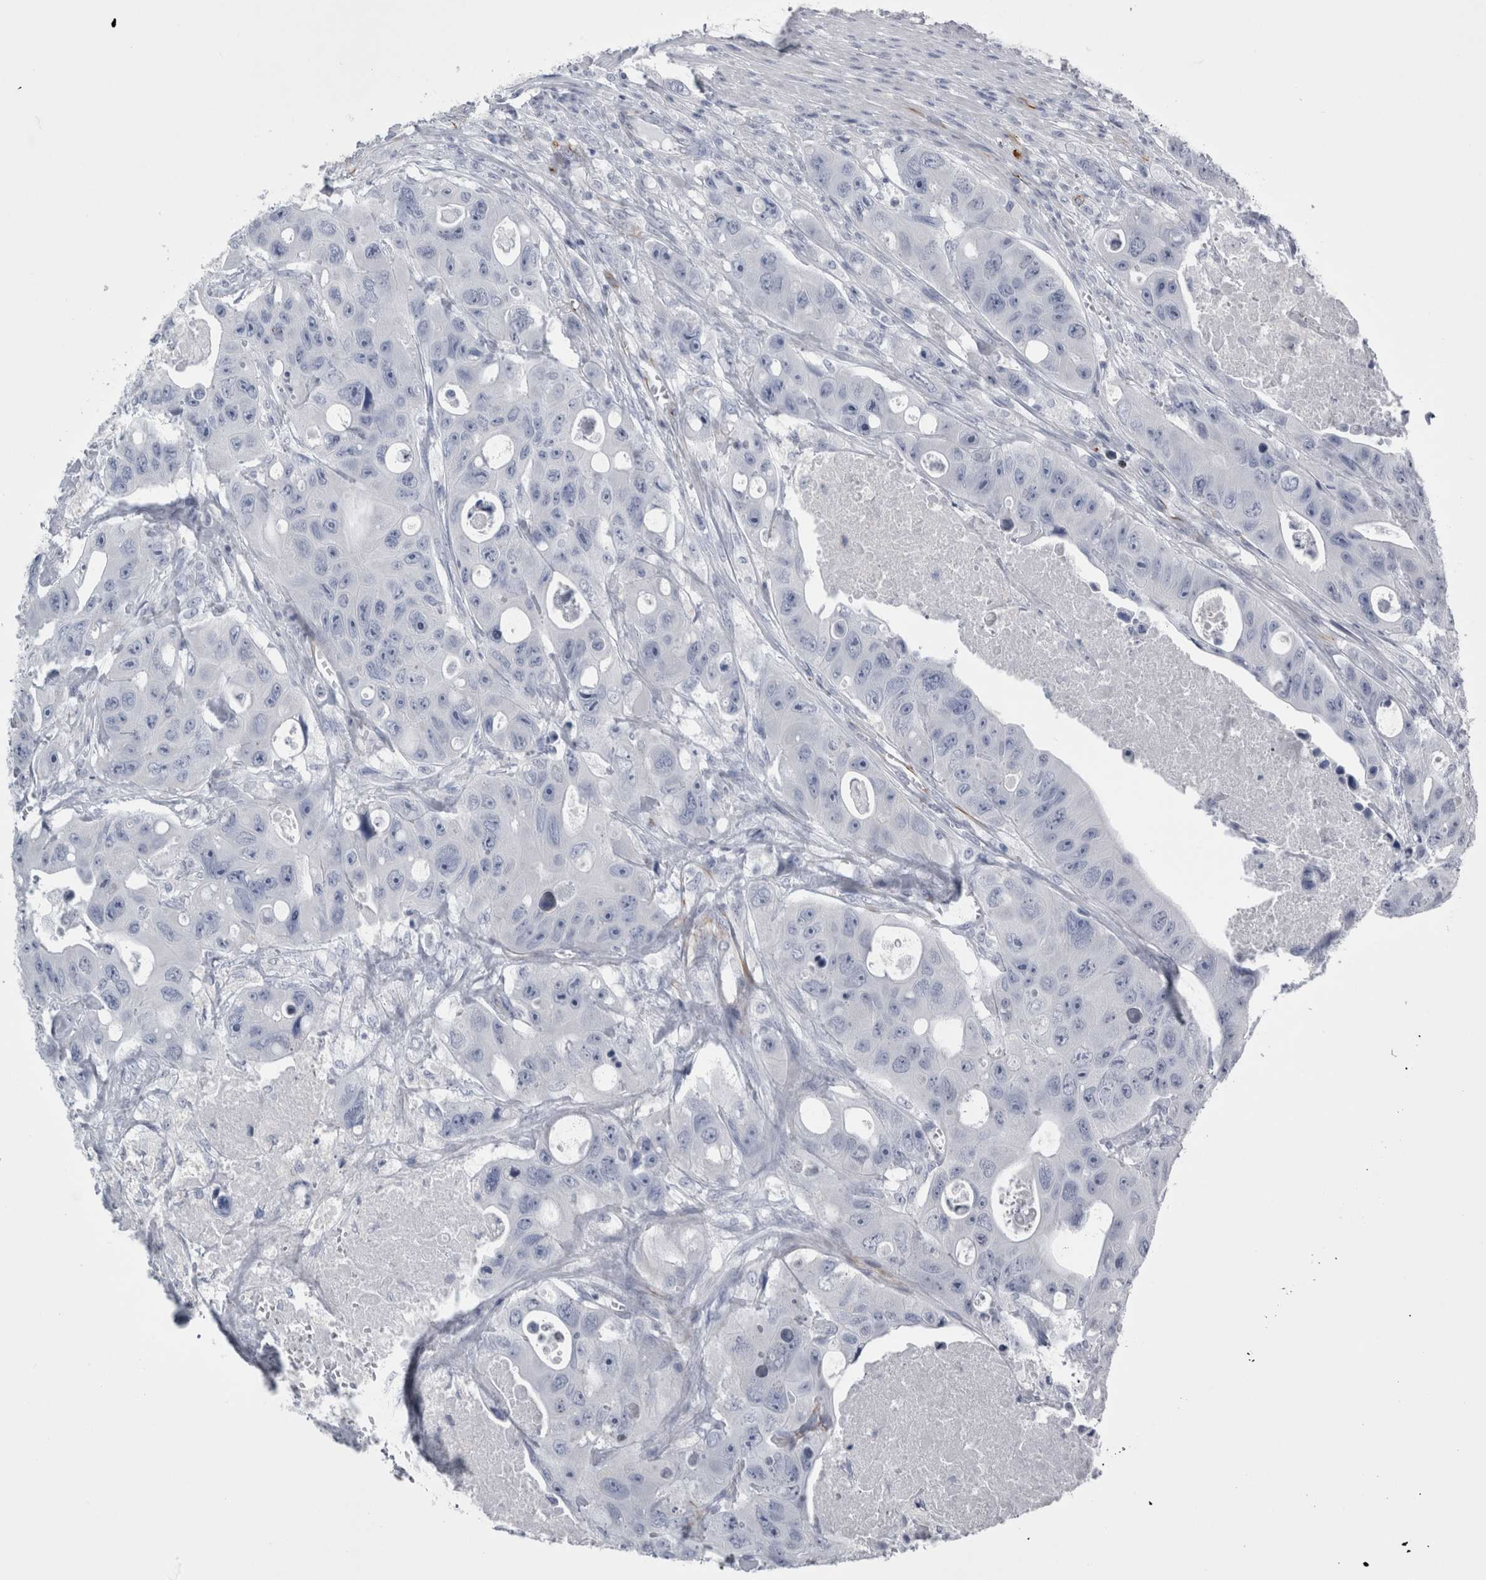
{"staining": {"intensity": "negative", "quantity": "none", "location": "none"}, "tissue": "colorectal cancer", "cell_type": "Tumor cells", "image_type": "cancer", "snomed": [{"axis": "morphology", "description": "Adenocarcinoma, NOS"}, {"axis": "topography", "description": "Colon"}], "caption": "Adenocarcinoma (colorectal) stained for a protein using immunohistochemistry reveals no staining tumor cells.", "gene": "VWDE", "patient": {"sex": "female", "age": 46}}